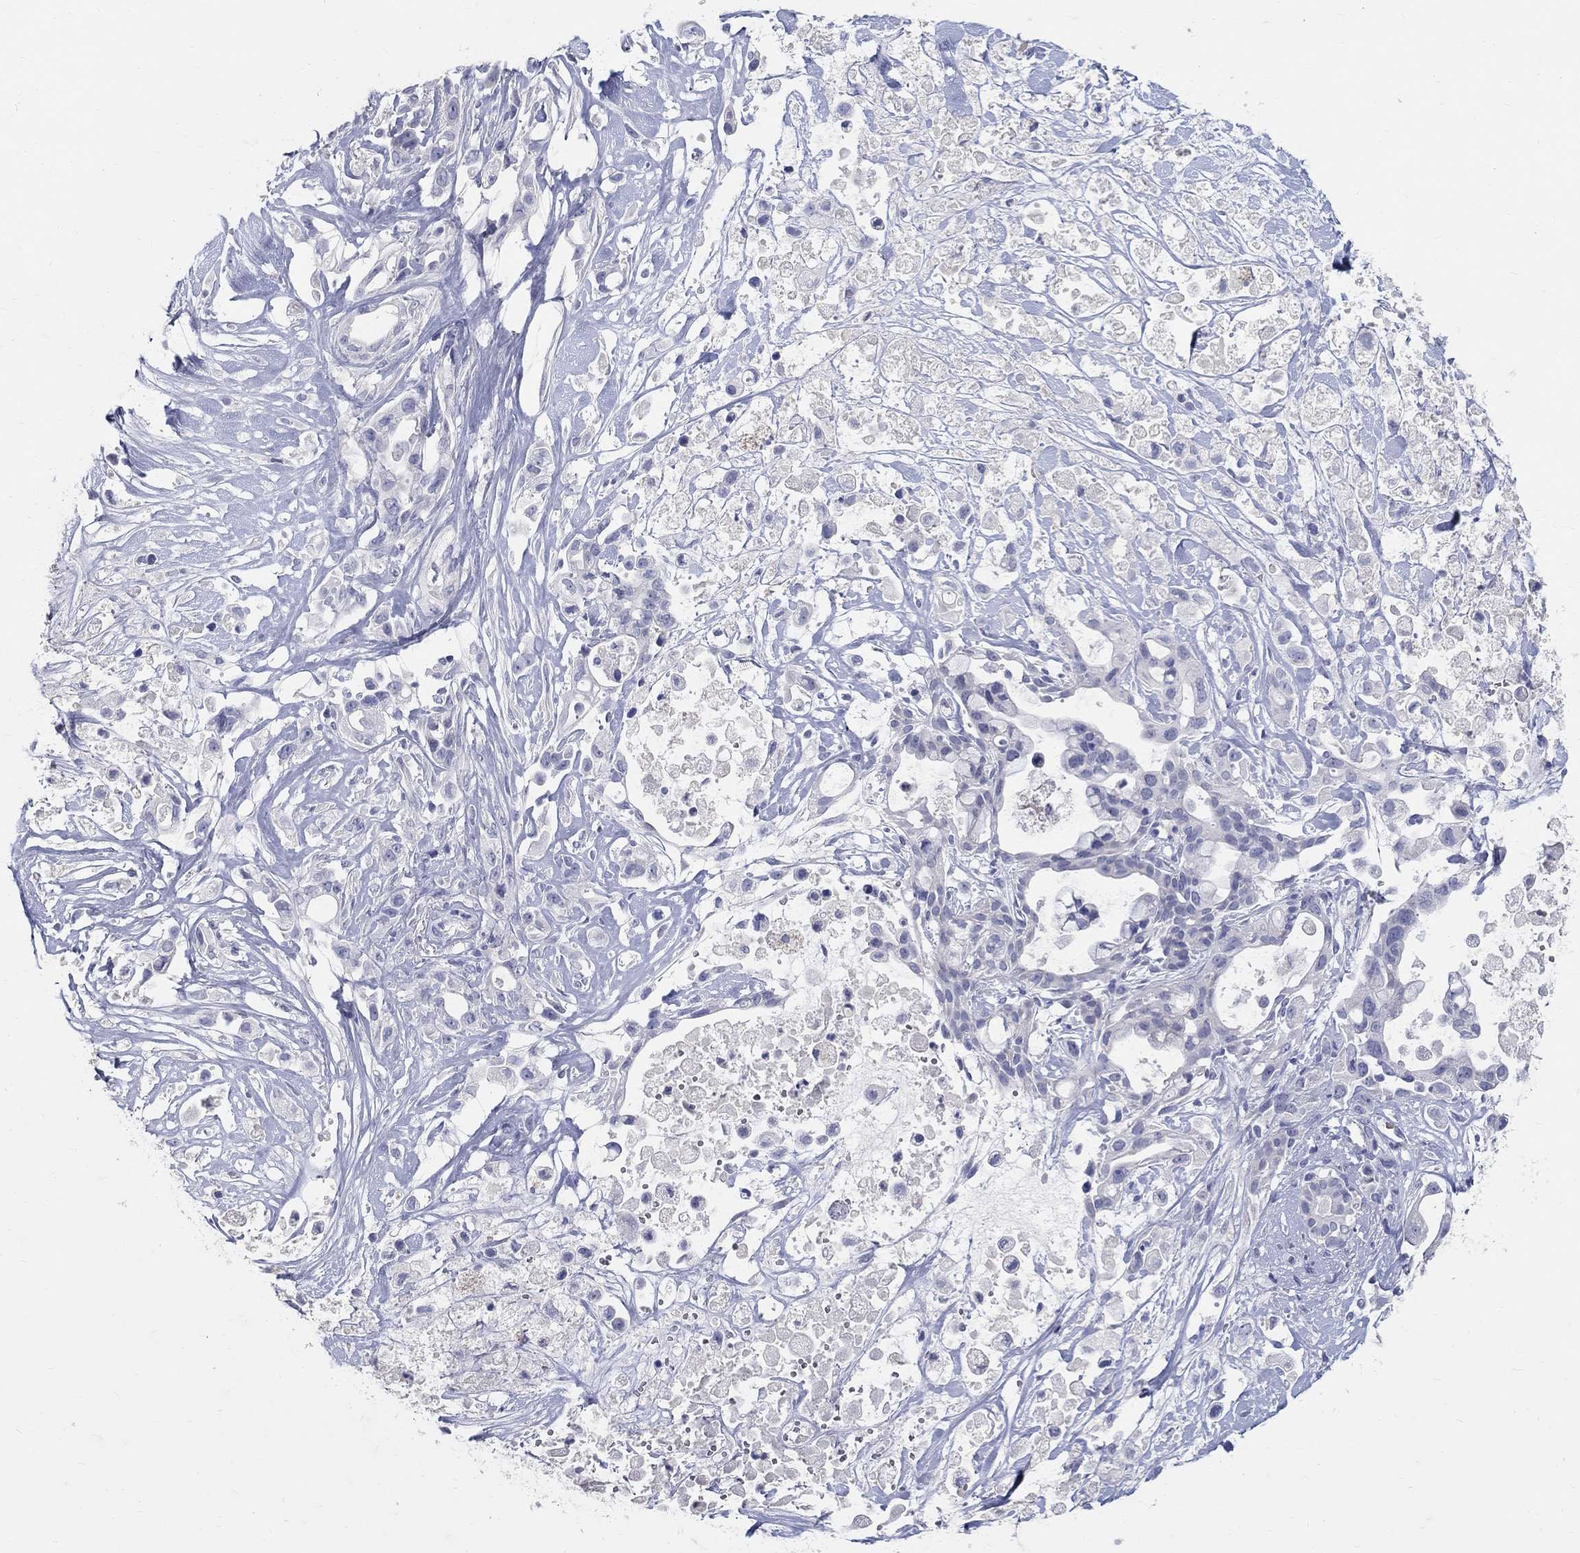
{"staining": {"intensity": "negative", "quantity": "none", "location": "none"}, "tissue": "pancreatic cancer", "cell_type": "Tumor cells", "image_type": "cancer", "snomed": [{"axis": "morphology", "description": "Adenocarcinoma, NOS"}, {"axis": "topography", "description": "Pancreas"}], "caption": "There is no significant staining in tumor cells of pancreatic cancer.", "gene": "SOX2", "patient": {"sex": "male", "age": 44}}